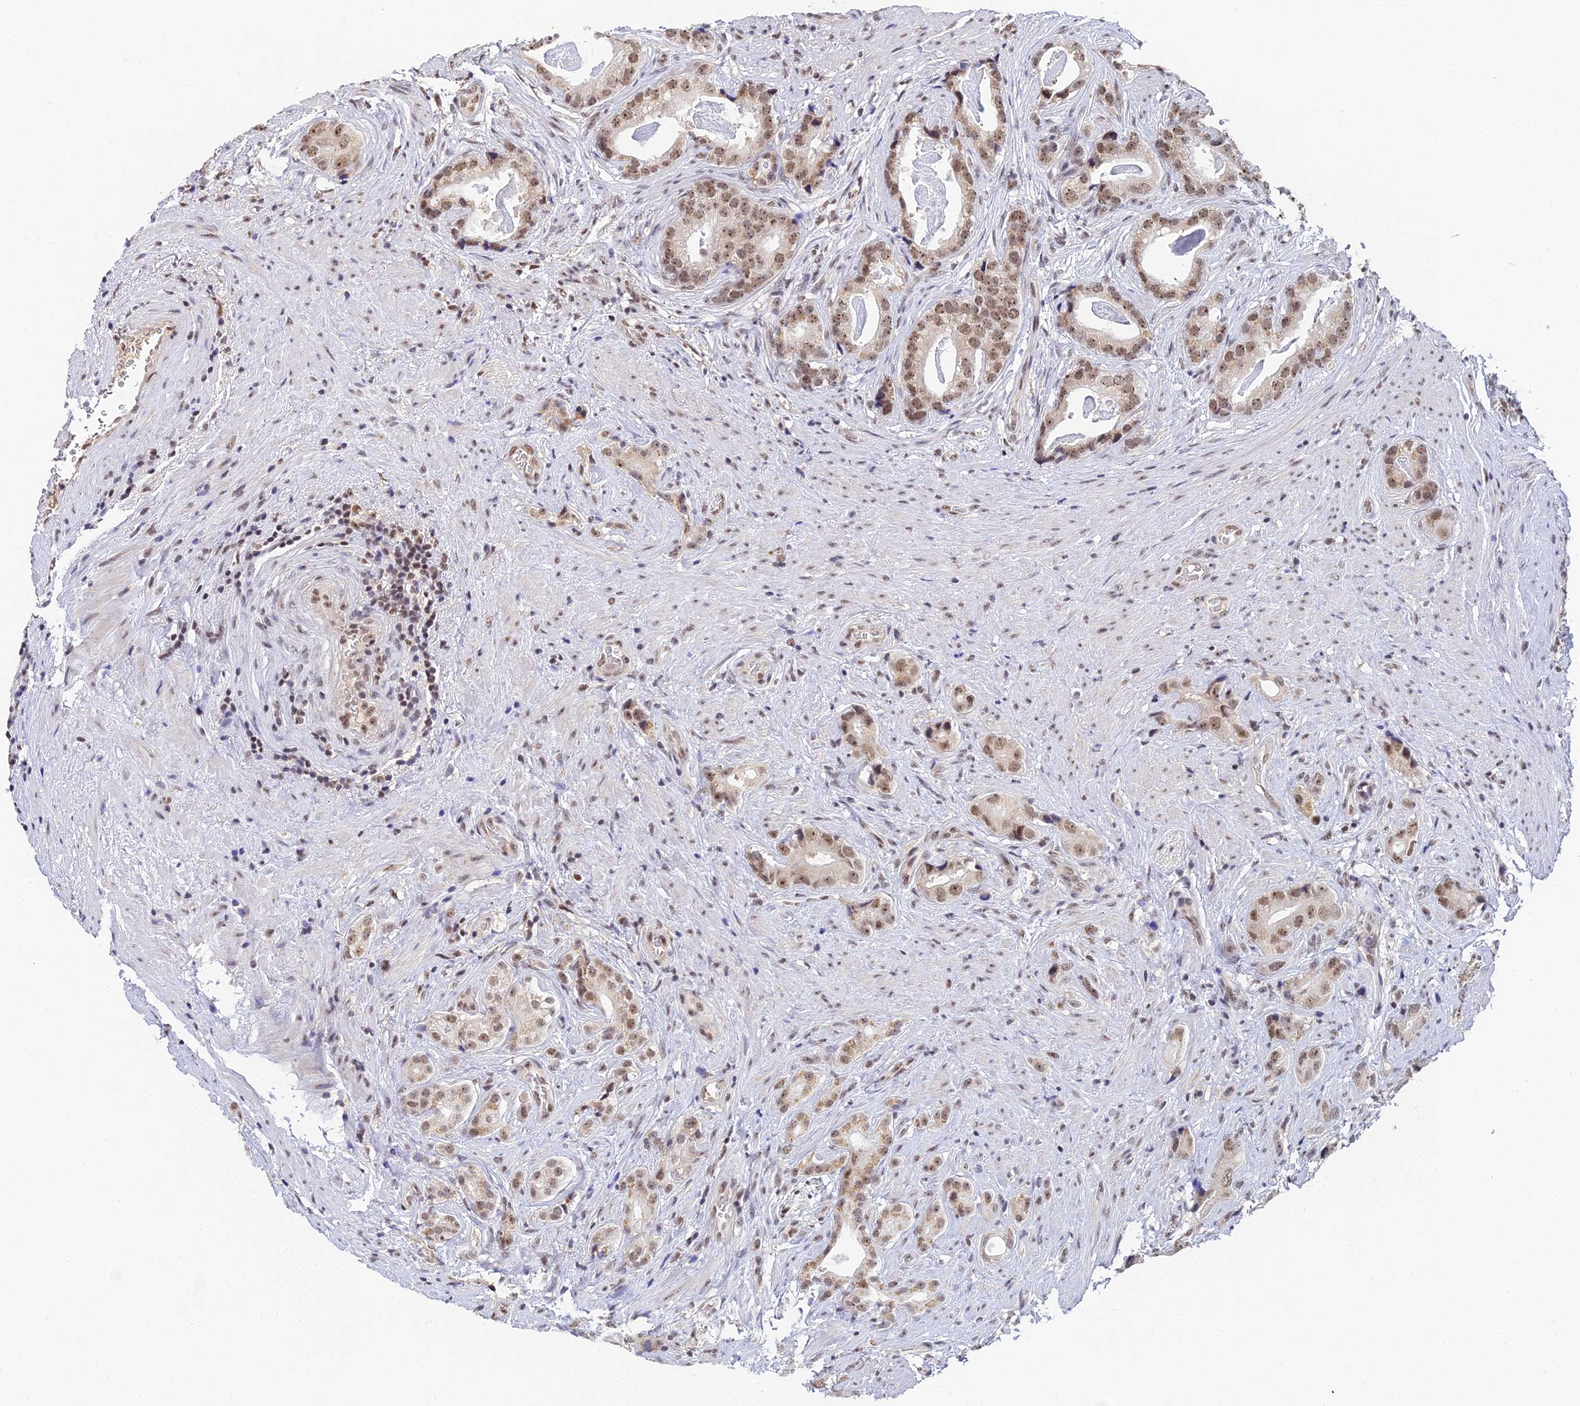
{"staining": {"intensity": "moderate", "quantity": ">75%", "location": "nuclear"}, "tissue": "prostate cancer", "cell_type": "Tumor cells", "image_type": "cancer", "snomed": [{"axis": "morphology", "description": "Adenocarcinoma, Low grade"}, {"axis": "topography", "description": "Prostate"}], "caption": "Brown immunohistochemical staining in prostate cancer (adenocarcinoma (low-grade)) shows moderate nuclear positivity in about >75% of tumor cells.", "gene": "EXOSC3", "patient": {"sex": "male", "age": 71}}